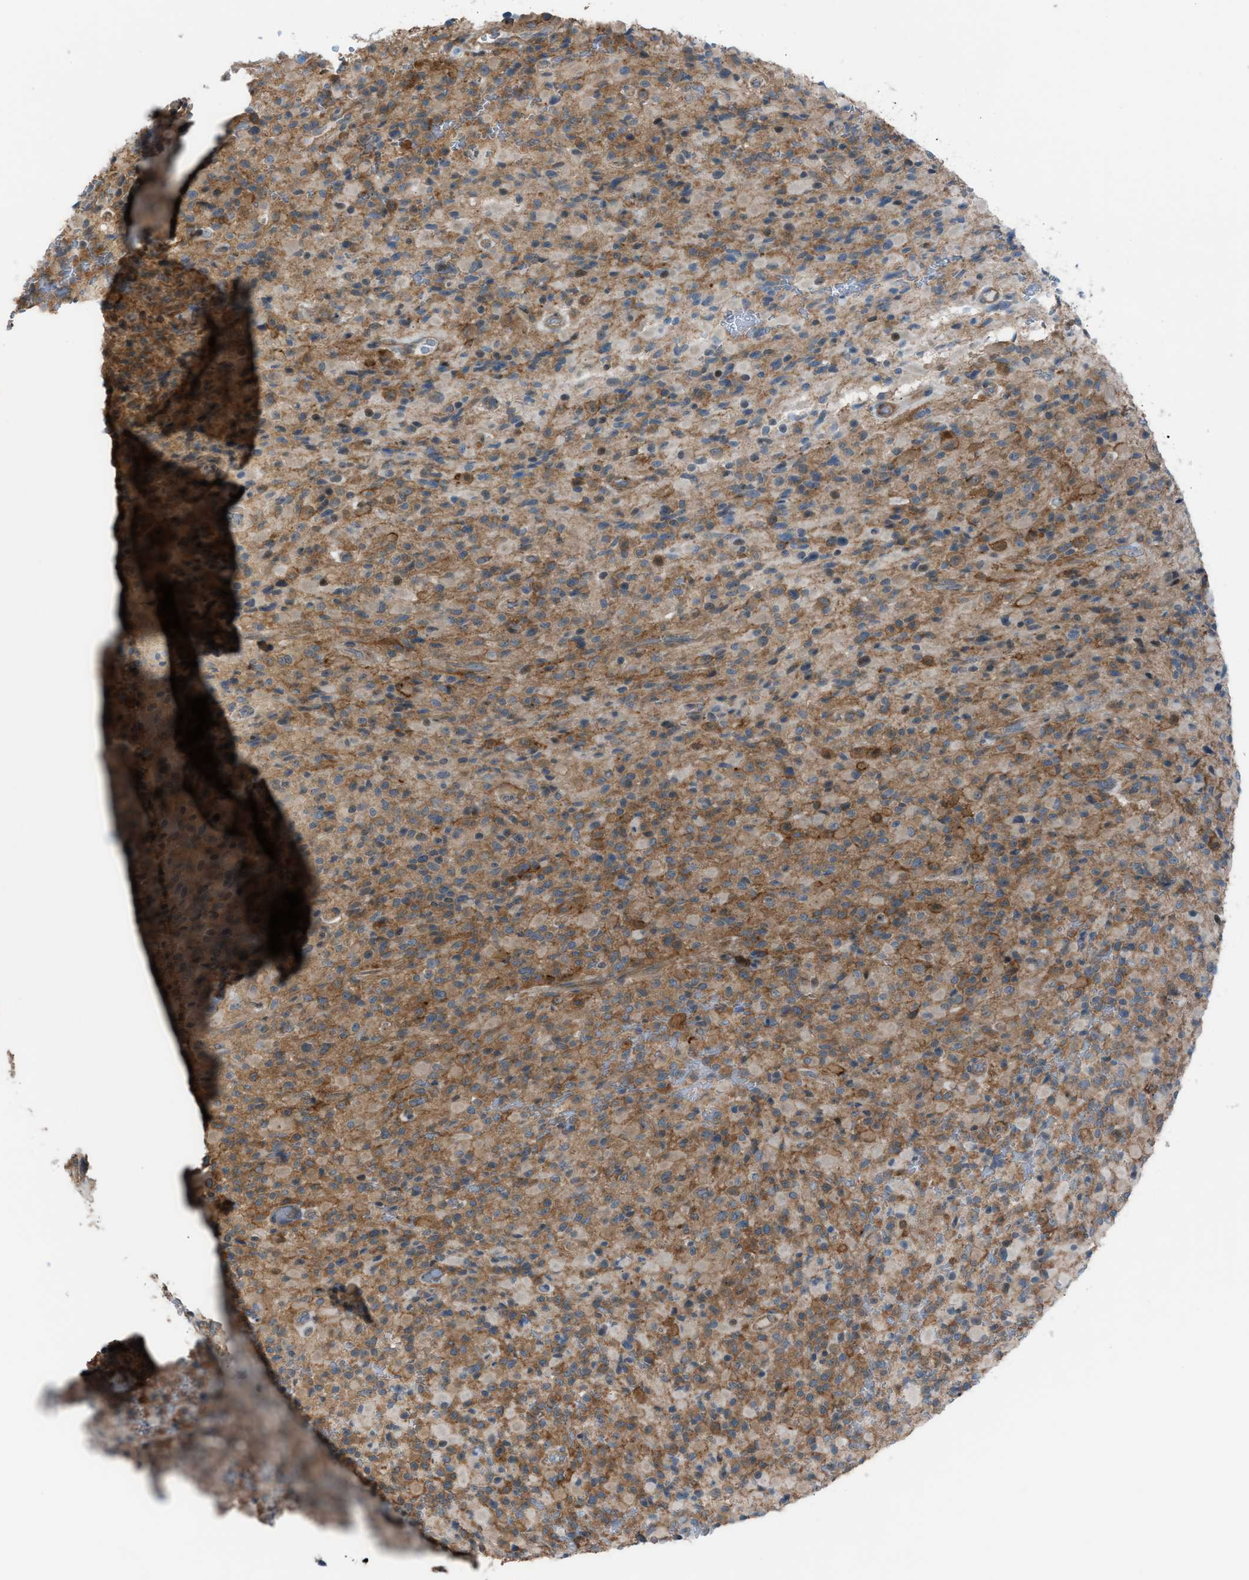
{"staining": {"intensity": "moderate", "quantity": ">75%", "location": "cytoplasmic/membranous"}, "tissue": "glioma", "cell_type": "Tumor cells", "image_type": "cancer", "snomed": [{"axis": "morphology", "description": "Glioma, malignant, High grade"}, {"axis": "topography", "description": "Brain"}], "caption": "IHC micrograph of neoplastic tissue: human malignant glioma (high-grade) stained using immunohistochemistry (IHC) displays medium levels of moderate protein expression localized specifically in the cytoplasmic/membranous of tumor cells, appearing as a cytoplasmic/membranous brown color.", "gene": "DYRK1A", "patient": {"sex": "male", "age": 71}}